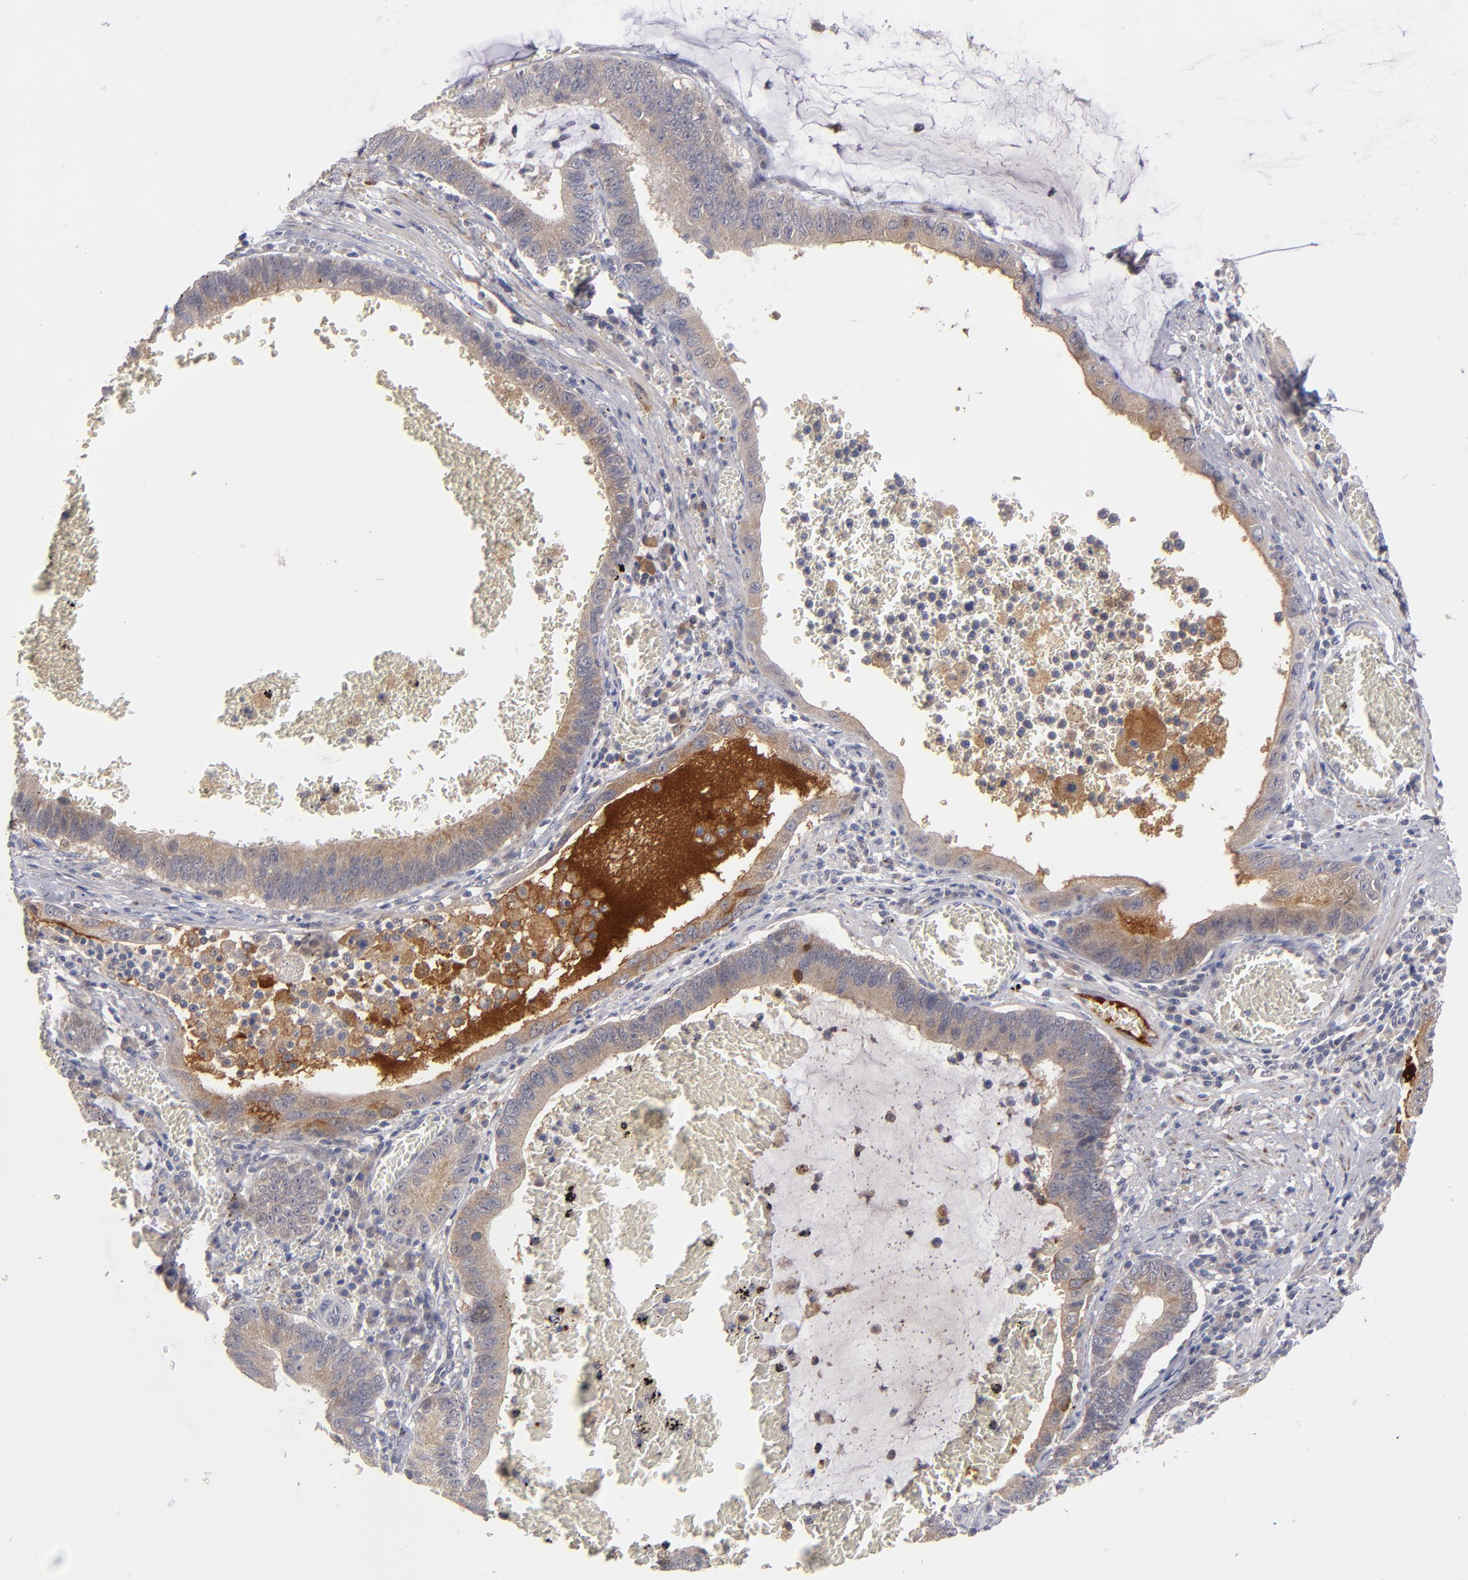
{"staining": {"intensity": "weak", "quantity": ">75%", "location": "cytoplasmic/membranous"}, "tissue": "stomach cancer", "cell_type": "Tumor cells", "image_type": "cancer", "snomed": [{"axis": "morphology", "description": "Adenocarcinoma, NOS"}, {"axis": "topography", "description": "Stomach"}, {"axis": "topography", "description": "Gastric cardia"}], "caption": "Human stomach adenocarcinoma stained for a protein (brown) reveals weak cytoplasmic/membranous positive positivity in about >75% of tumor cells.", "gene": "EXD2", "patient": {"sex": "male", "age": 59}}